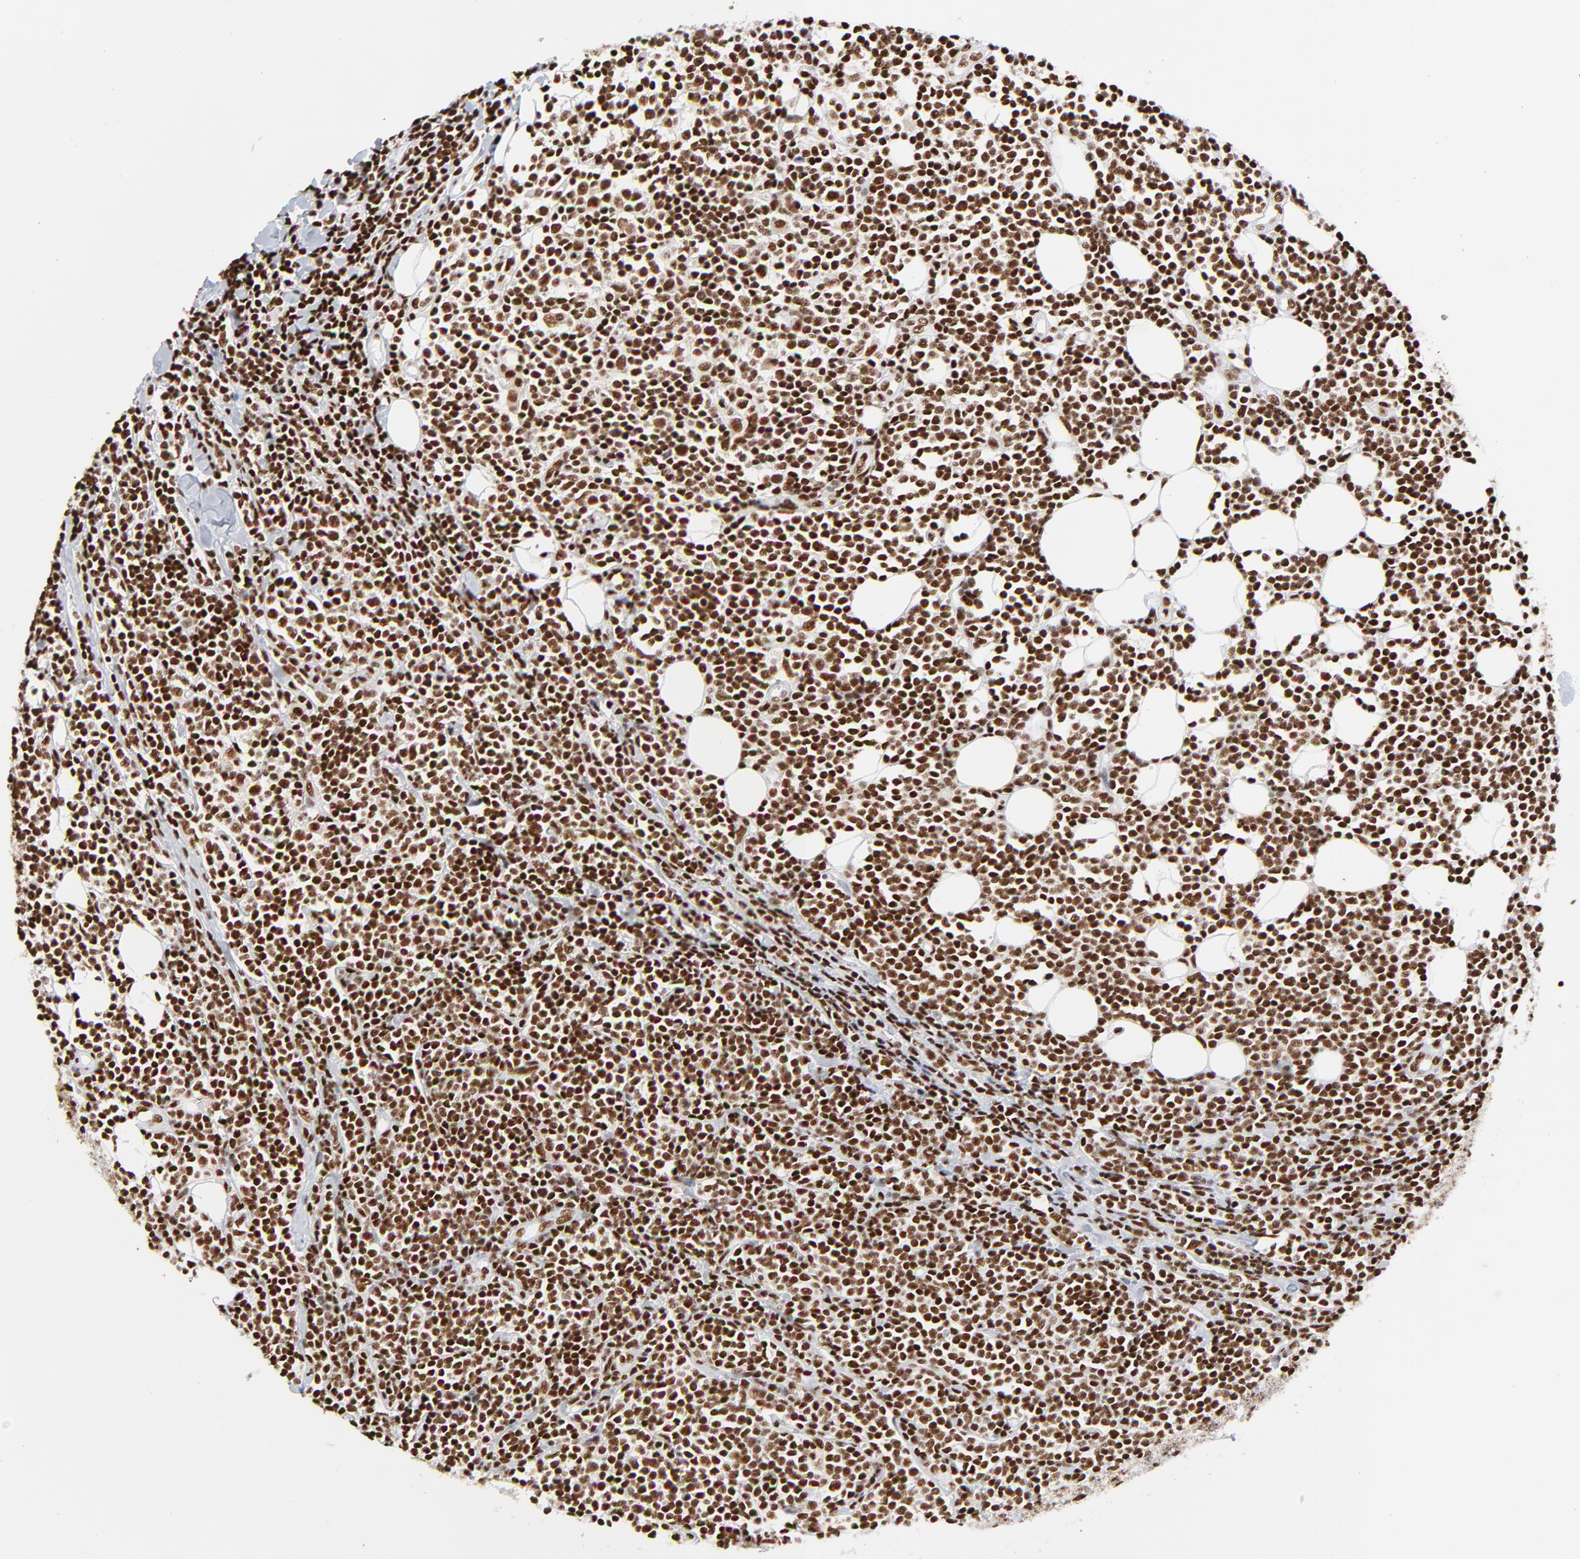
{"staining": {"intensity": "strong", "quantity": ">75%", "location": "nuclear"}, "tissue": "lymphoma", "cell_type": "Tumor cells", "image_type": "cancer", "snomed": [{"axis": "morphology", "description": "Malignant lymphoma, non-Hodgkin's type, Low grade"}, {"axis": "topography", "description": "Soft tissue"}], "caption": "Low-grade malignant lymphoma, non-Hodgkin's type stained with immunohistochemistry reveals strong nuclear expression in about >75% of tumor cells.", "gene": "CREB1", "patient": {"sex": "male", "age": 92}}